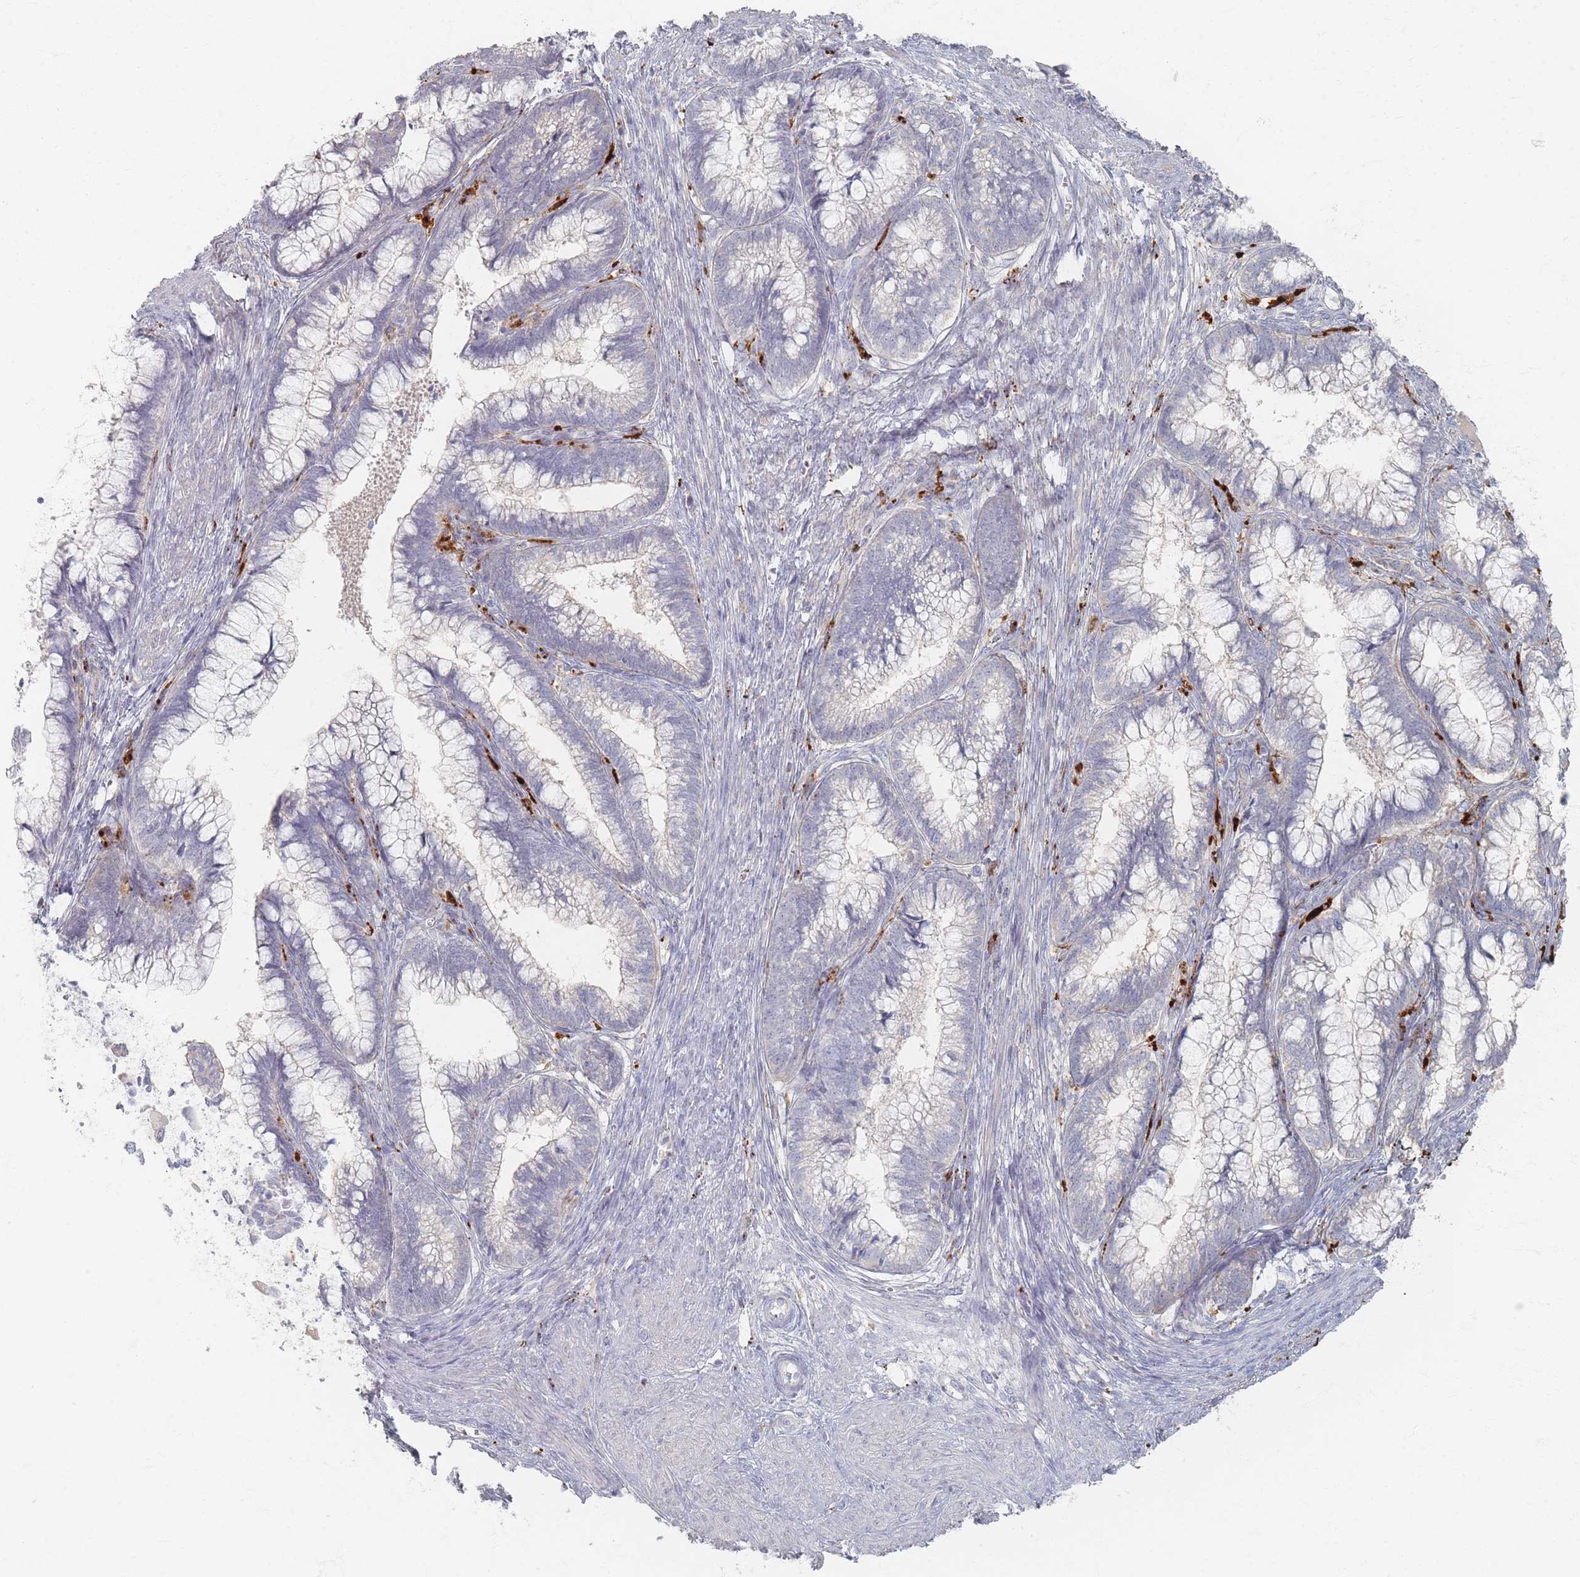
{"staining": {"intensity": "negative", "quantity": "none", "location": "none"}, "tissue": "cervical cancer", "cell_type": "Tumor cells", "image_type": "cancer", "snomed": [{"axis": "morphology", "description": "Adenocarcinoma, NOS"}, {"axis": "topography", "description": "Cervix"}], "caption": "This is a micrograph of IHC staining of adenocarcinoma (cervical), which shows no expression in tumor cells.", "gene": "SLC2A11", "patient": {"sex": "female", "age": 44}}